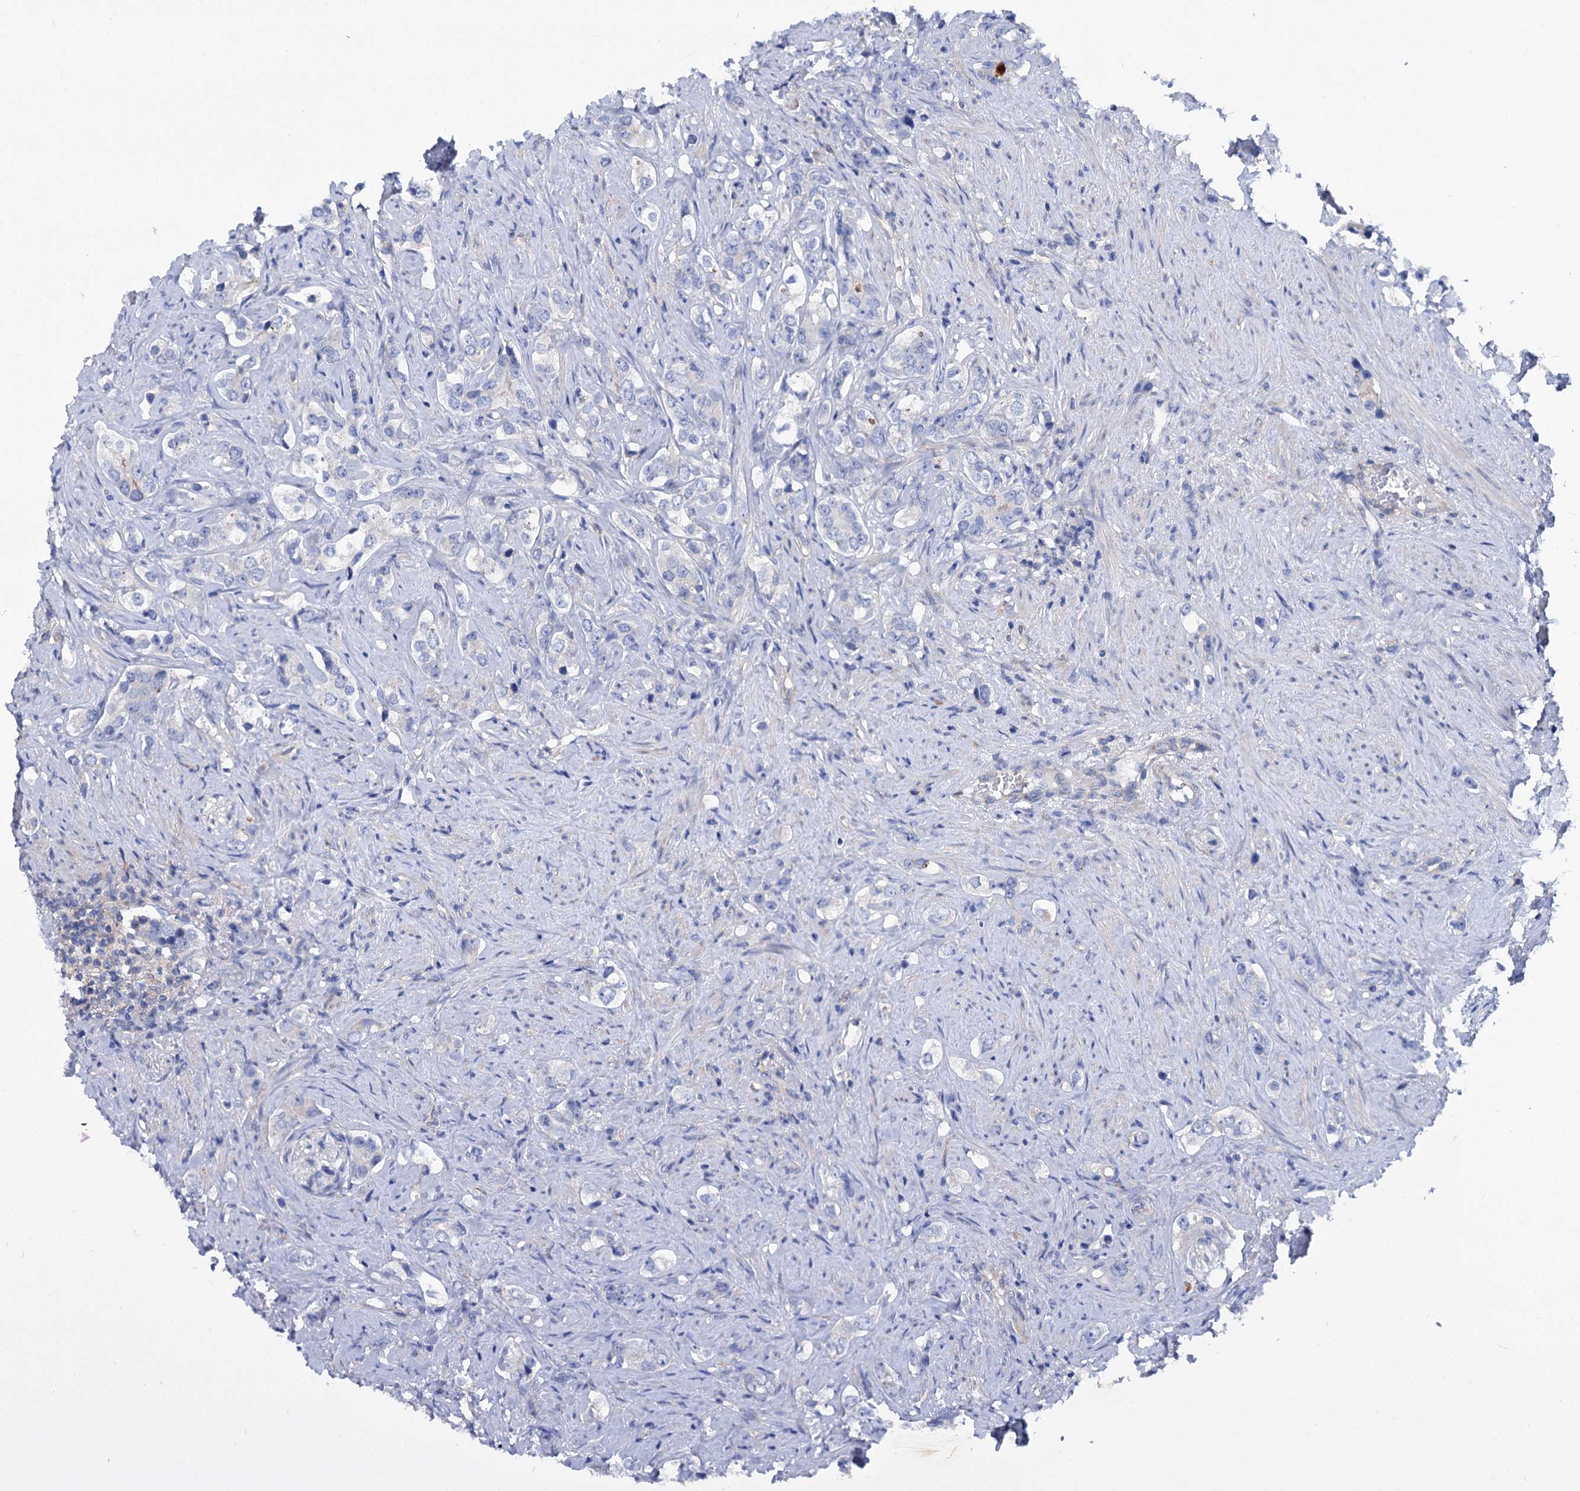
{"staining": {"intensity": "negative", "quantity": "none", "location": "none"}, "tissue": "prostate cancer", "cell_type": "Tumor cells", "image_type": "cancer", "snomed": [{"axis": "morphology", "description": "Adenocarcinoma, High grade"}, {"axis": "topography", "description": "Prostate"}], "caption": "IHC of prostate cancer shows no staining in tumor cells.", "gene": "TRIM55", "patient": {"sex": "male", "age": 63}}